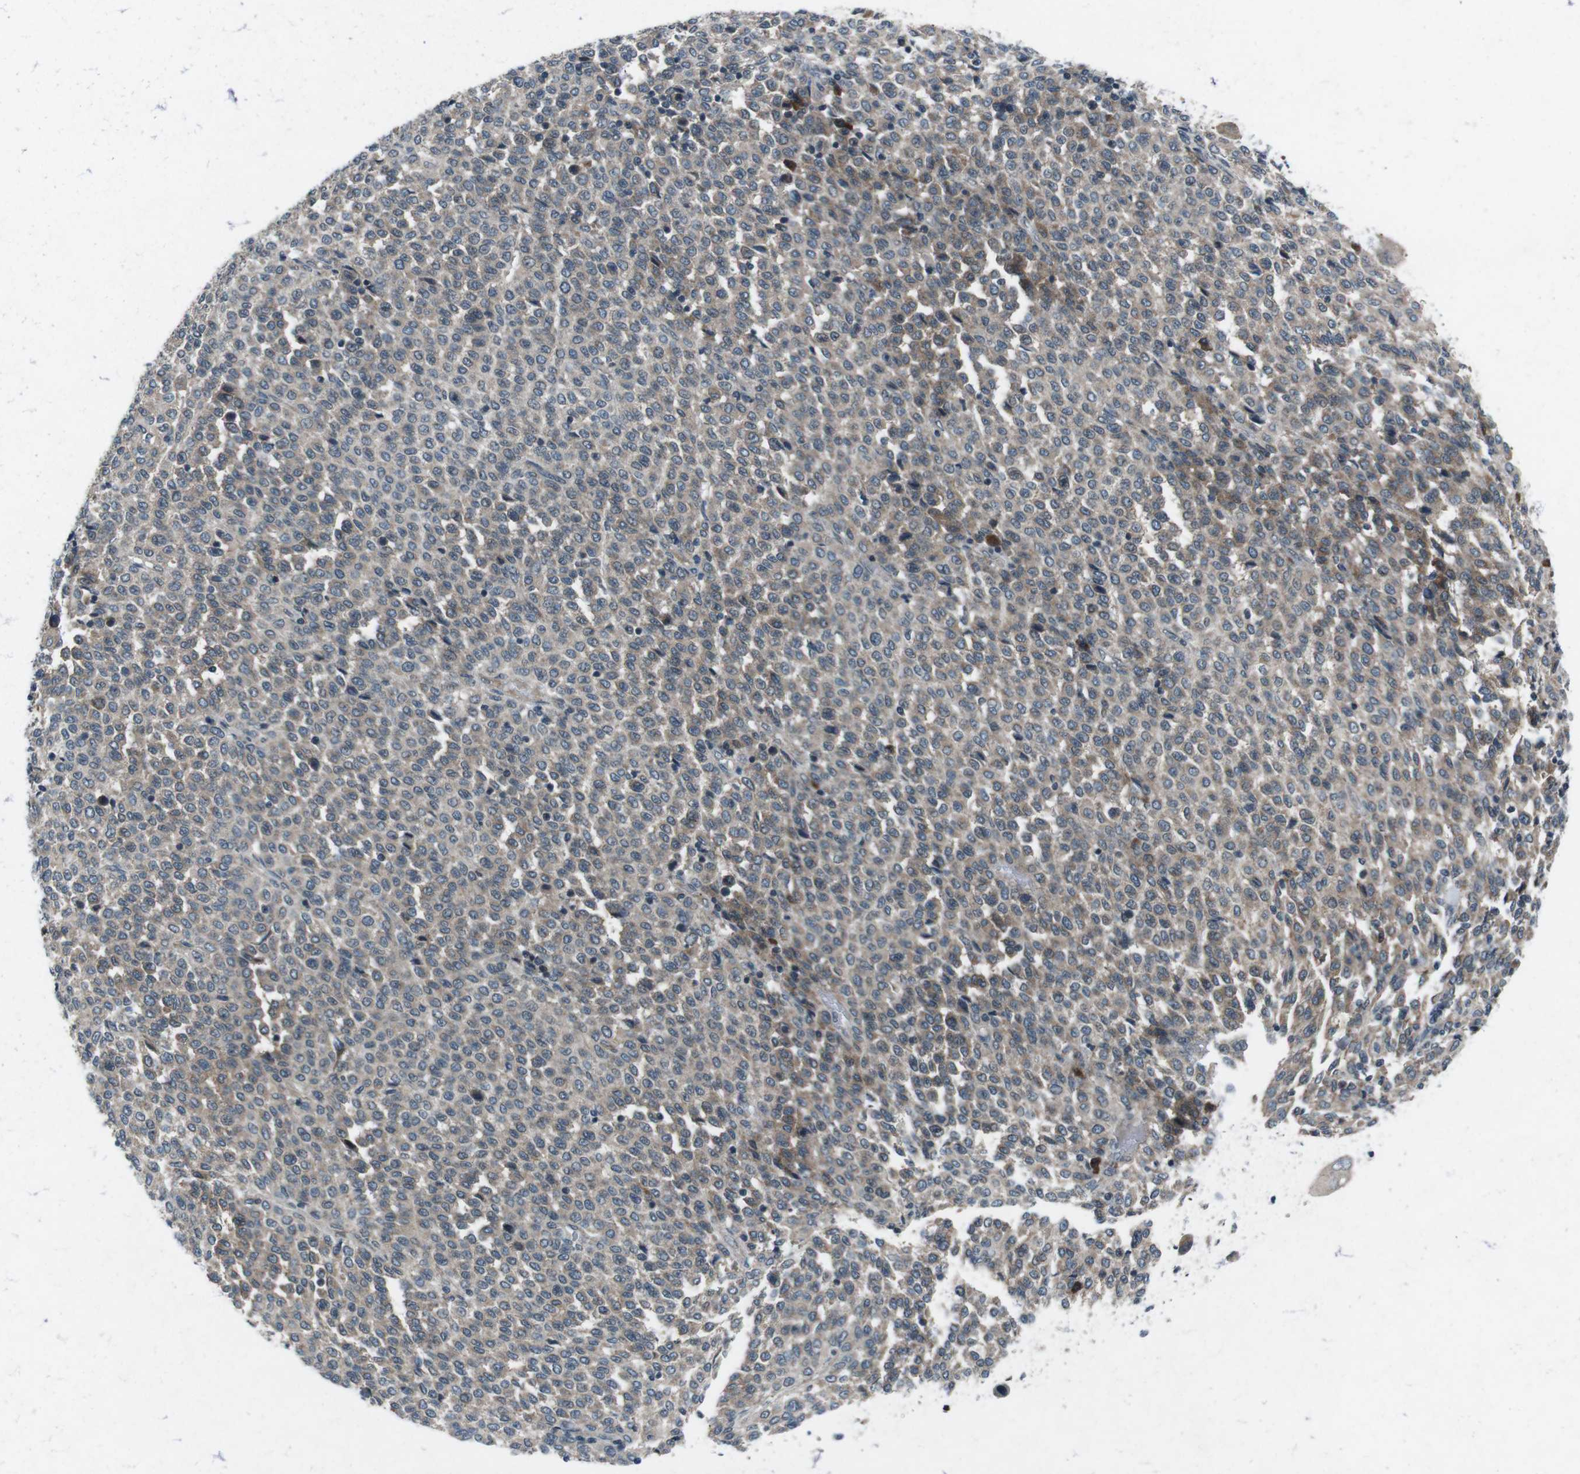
{"staining": {"intensity": "weak", "quantity": "25%-75%", "location": "cytoplasmic/membranous"}, "tissue": "melanoma", "cell_type": "Tumor cells", "image_type": "cancer", "snomed": [{"axis": "morphology", "description": "Malignant melanoma, Metastatic site"}, {"axis": "topography", "description": "Pancreas"}], "caption": "Weak cytoplasmic/membranous expression for a protein is identified in about 25%-75% of tumor cells of malignant melanoma (metastatic site) using immunohistochemistry.", "gene": "CDK16", "patient": {"sex": "female", "age": 30}}